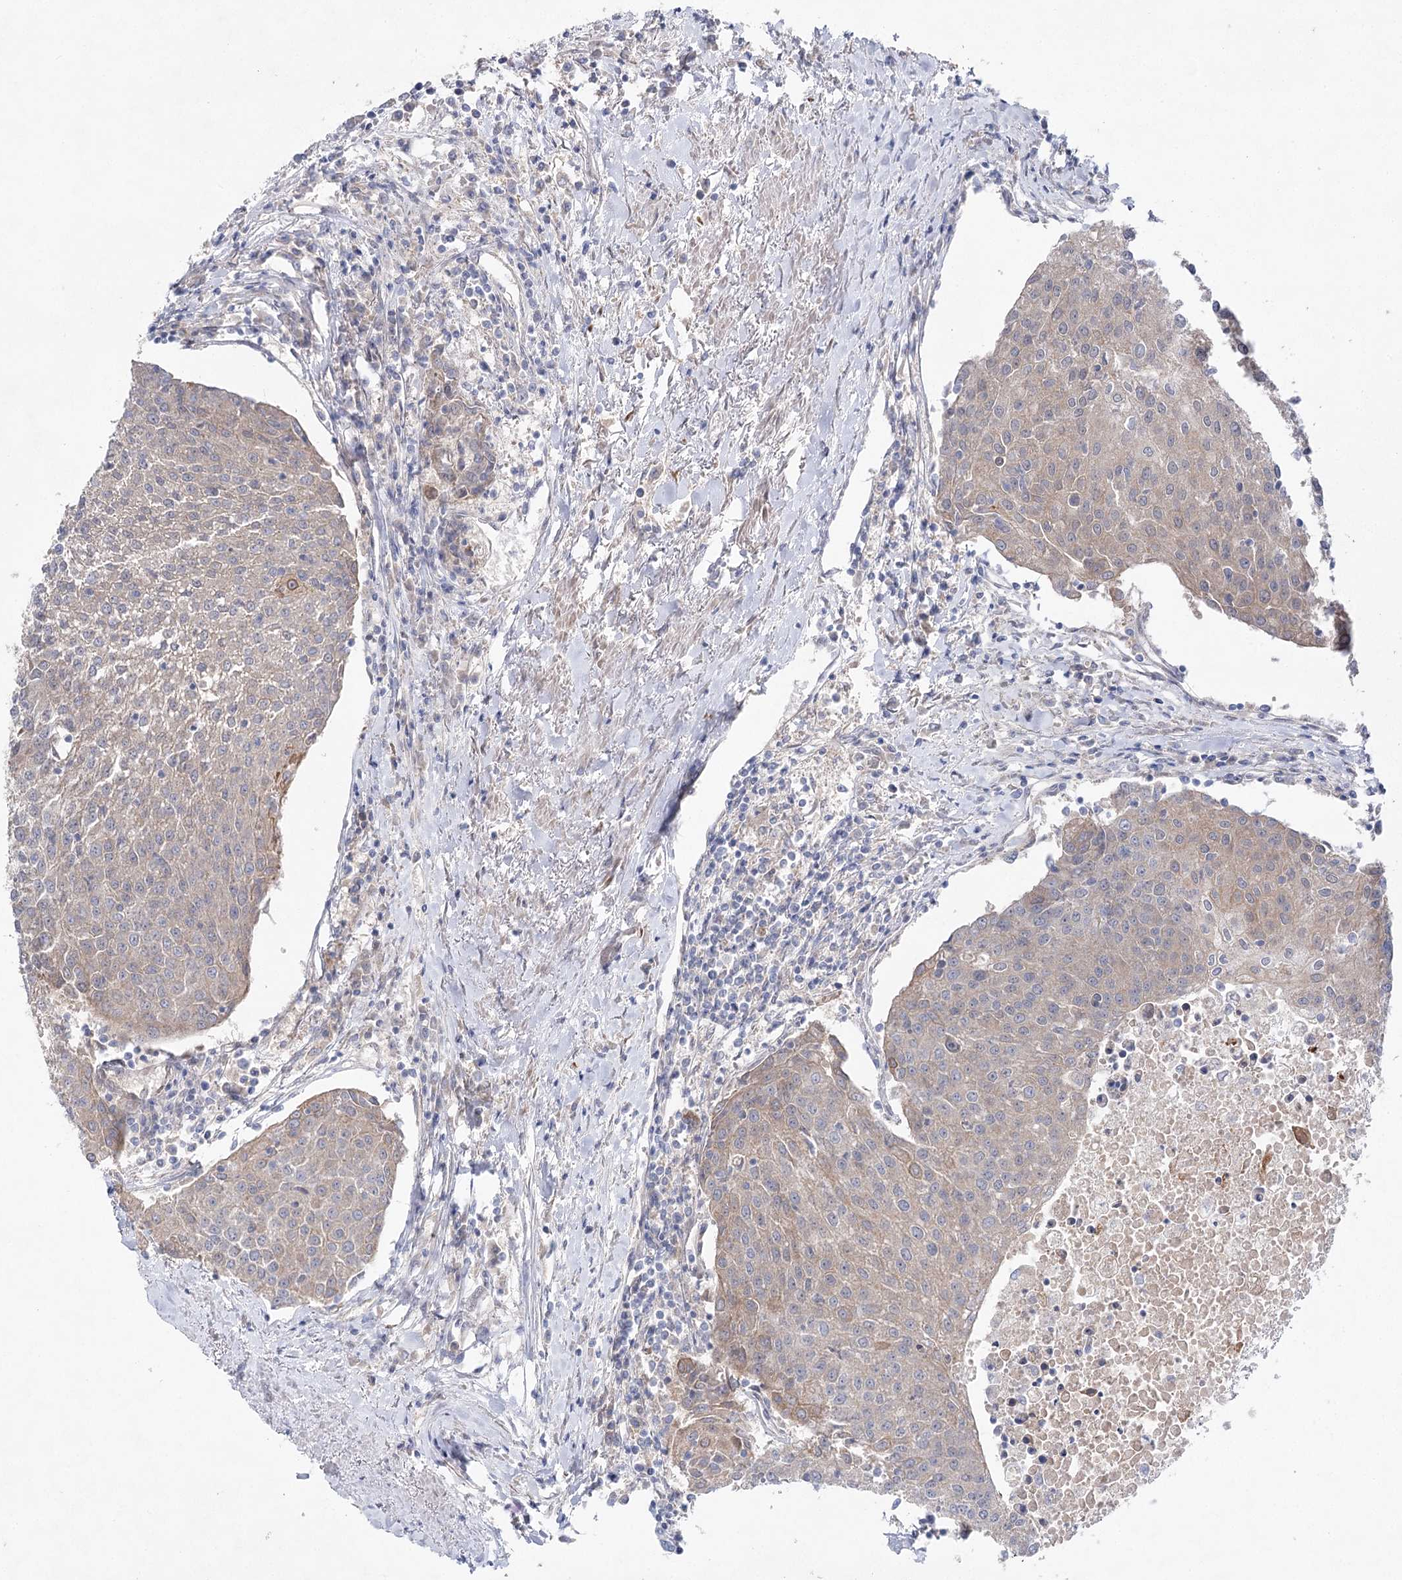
{"staining": {"intensity": "weak", "quantity": "25%-75%", "location": "cytoplasmic/membranous"}, "tissue": "urothelial cancer", "cell_type": "Tumor cells", "image_type": "cancer", "snomed": [{"axis": "morphology", "description": "Urothelial carcinoma, High grade"}, {"axis": "topography", "description": "Urinary bladder"}], "caption": "Human urothelial carcinoma (high-grade) stained with a brown dye exhibits weak cytoplasmic/membranous positive positivity in about 25%-75% of tumor cells.", "gene": "LRRC14B", "patient": {"sex": "female", "age": 85}}